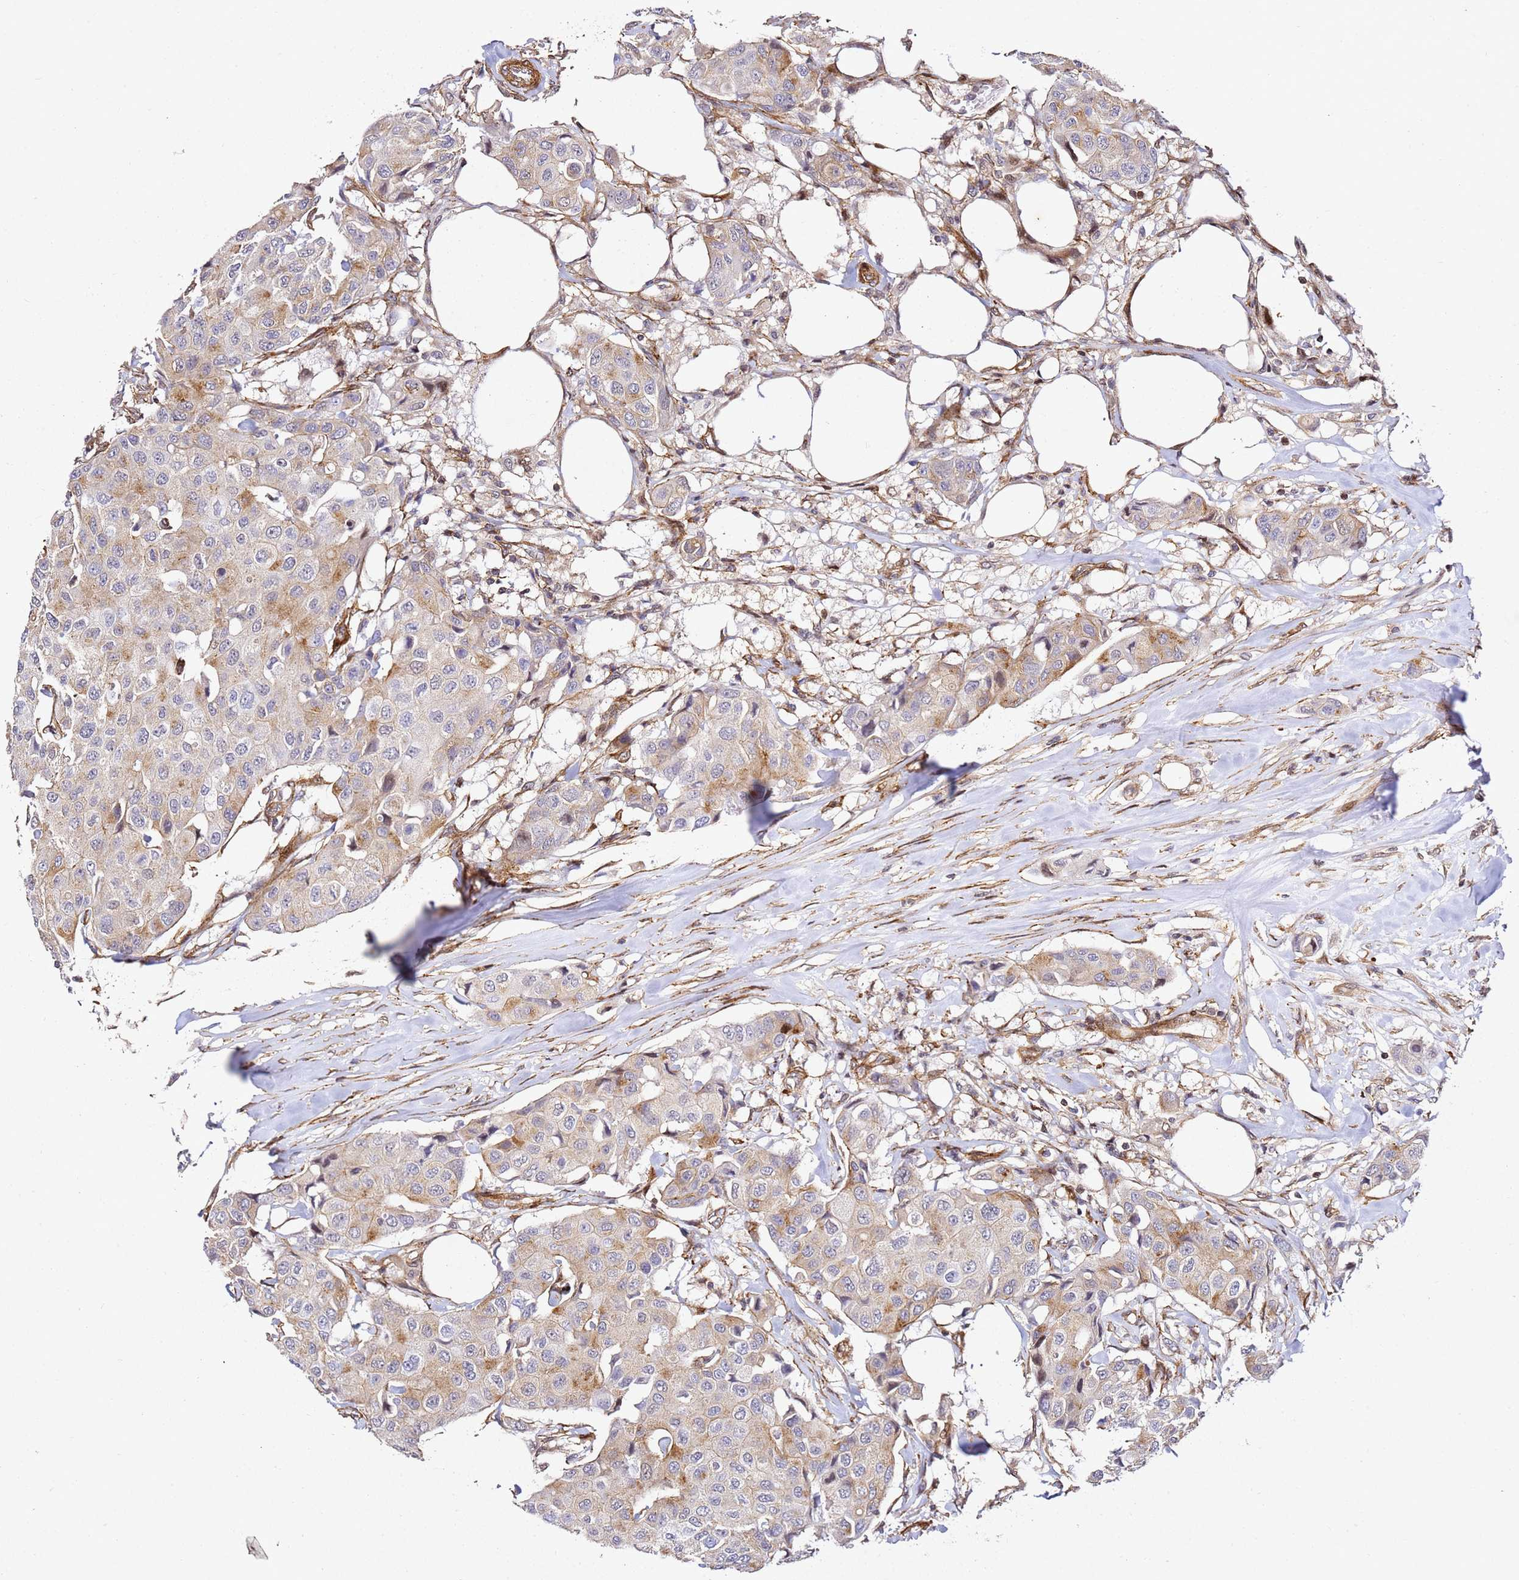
{"staining": {"intensity": "moderate", "quantity": "<25%", "location": "cytoplasmic/membranous"}, "tissue": "breast cancer", "cell_type": "Tumor cells", "image_type": "cancer", "snomed": [{"axis": "morphology", "description": "Duct carcinoma"}, {"axis": "topography", "description": "Breast"}], "caption": "Immunohistochemistry histopathology image of breast cancer (intraductal carcinoma) stained for a protein (brown), which shows low levels of moderate cytoplasmic/membranous positivity in approximately <25% of tumor cells.", "gene": "ZNF296", "patient": {"sex": "female", "age": 80}}